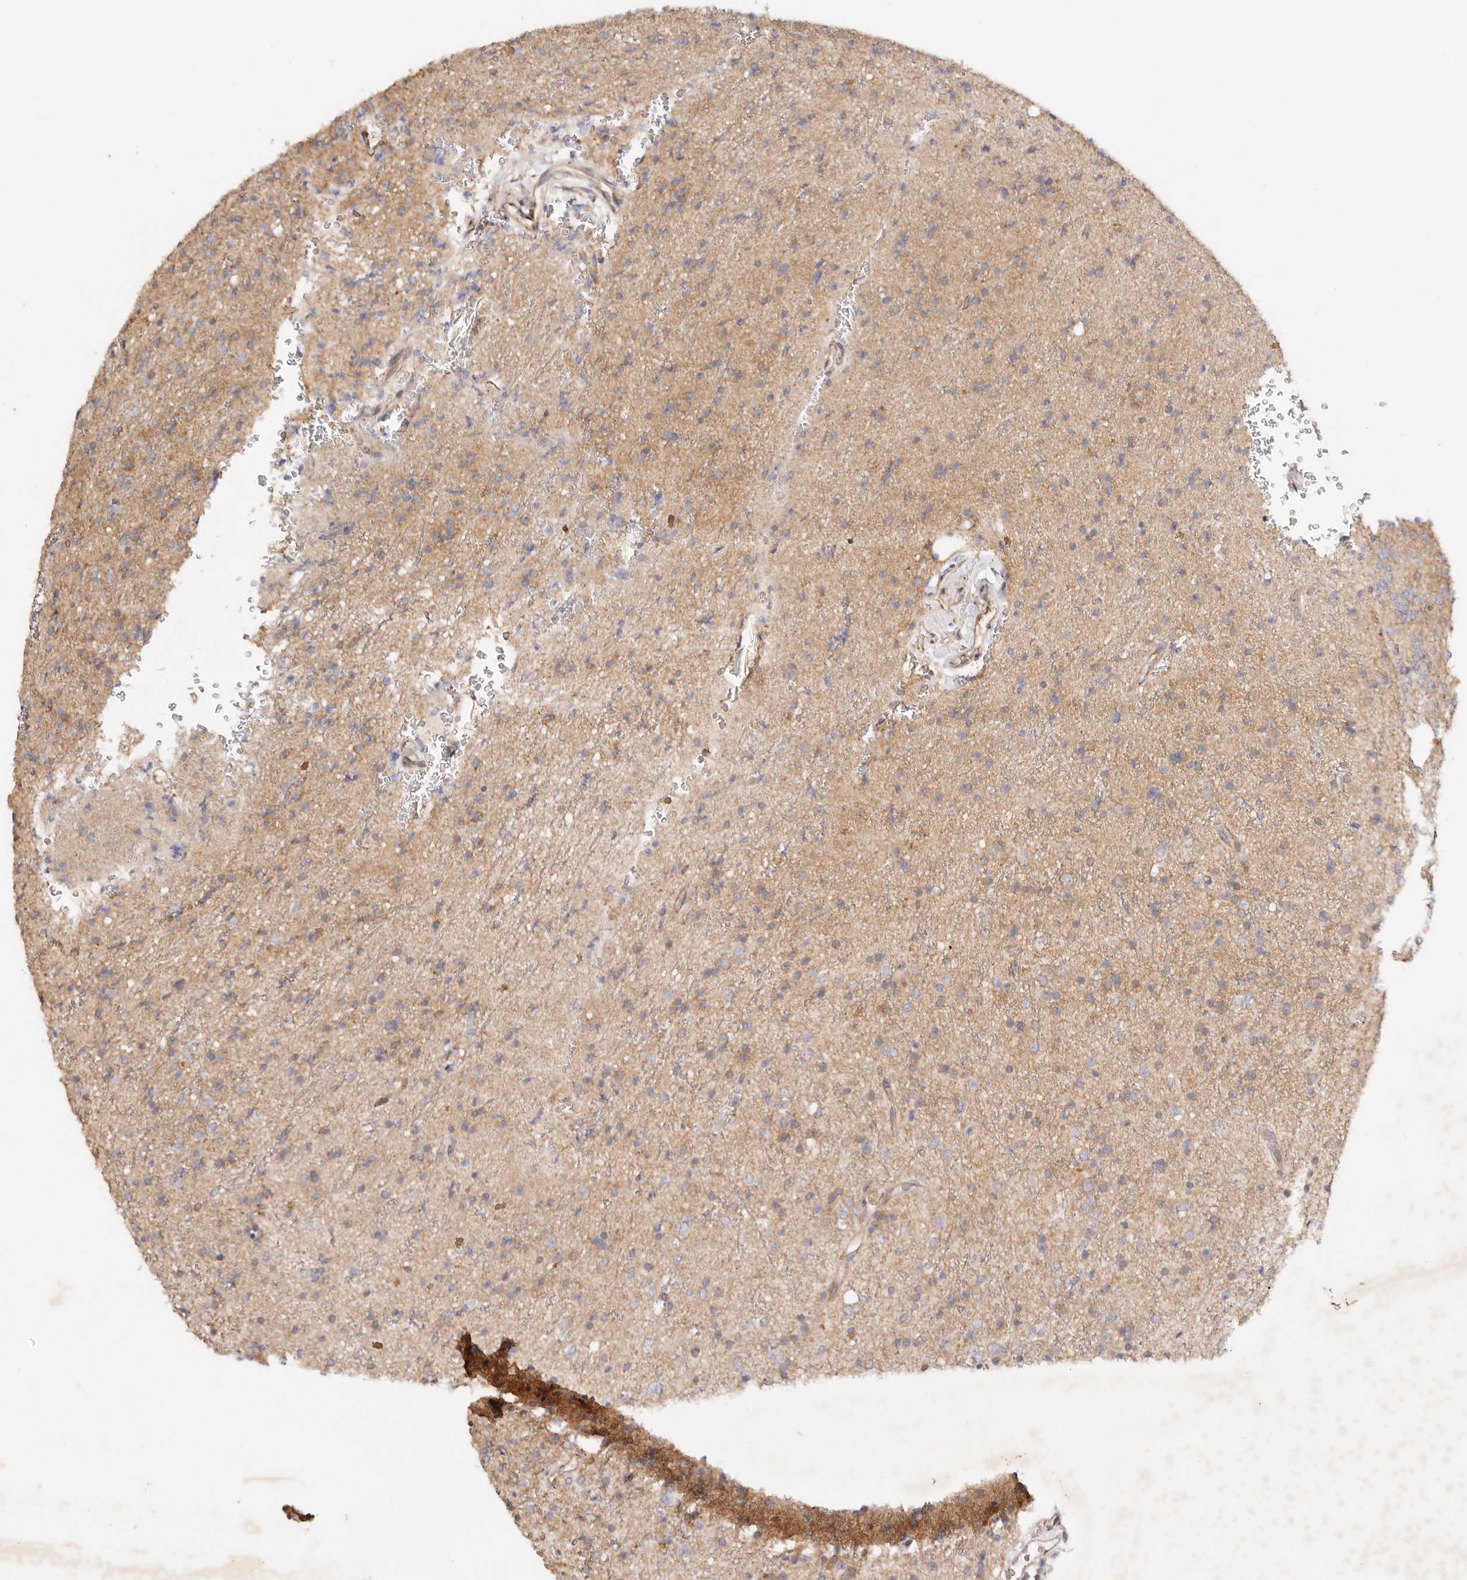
{"staining": {"intensity": "weak", "quantity": ">75%", "location": "cytoplasmic/membranous"}, "tissue": "glioma", "cell_type": "Tumor cells", "image_type": "cancer", "snomed": [{"axis": "morphology", "description": "Glioma, malignant, High grade"}, {"axis": "topography", "description": "Brain"}], "caption": "Immunohistochemical staining of malignant high-grade glioma exhibits weak cytoplasmic/membranous protein positivity in approximately >75% of tumor cells.", "gene": "GNA13", "patient": {"sex": "male", "age": 34}}